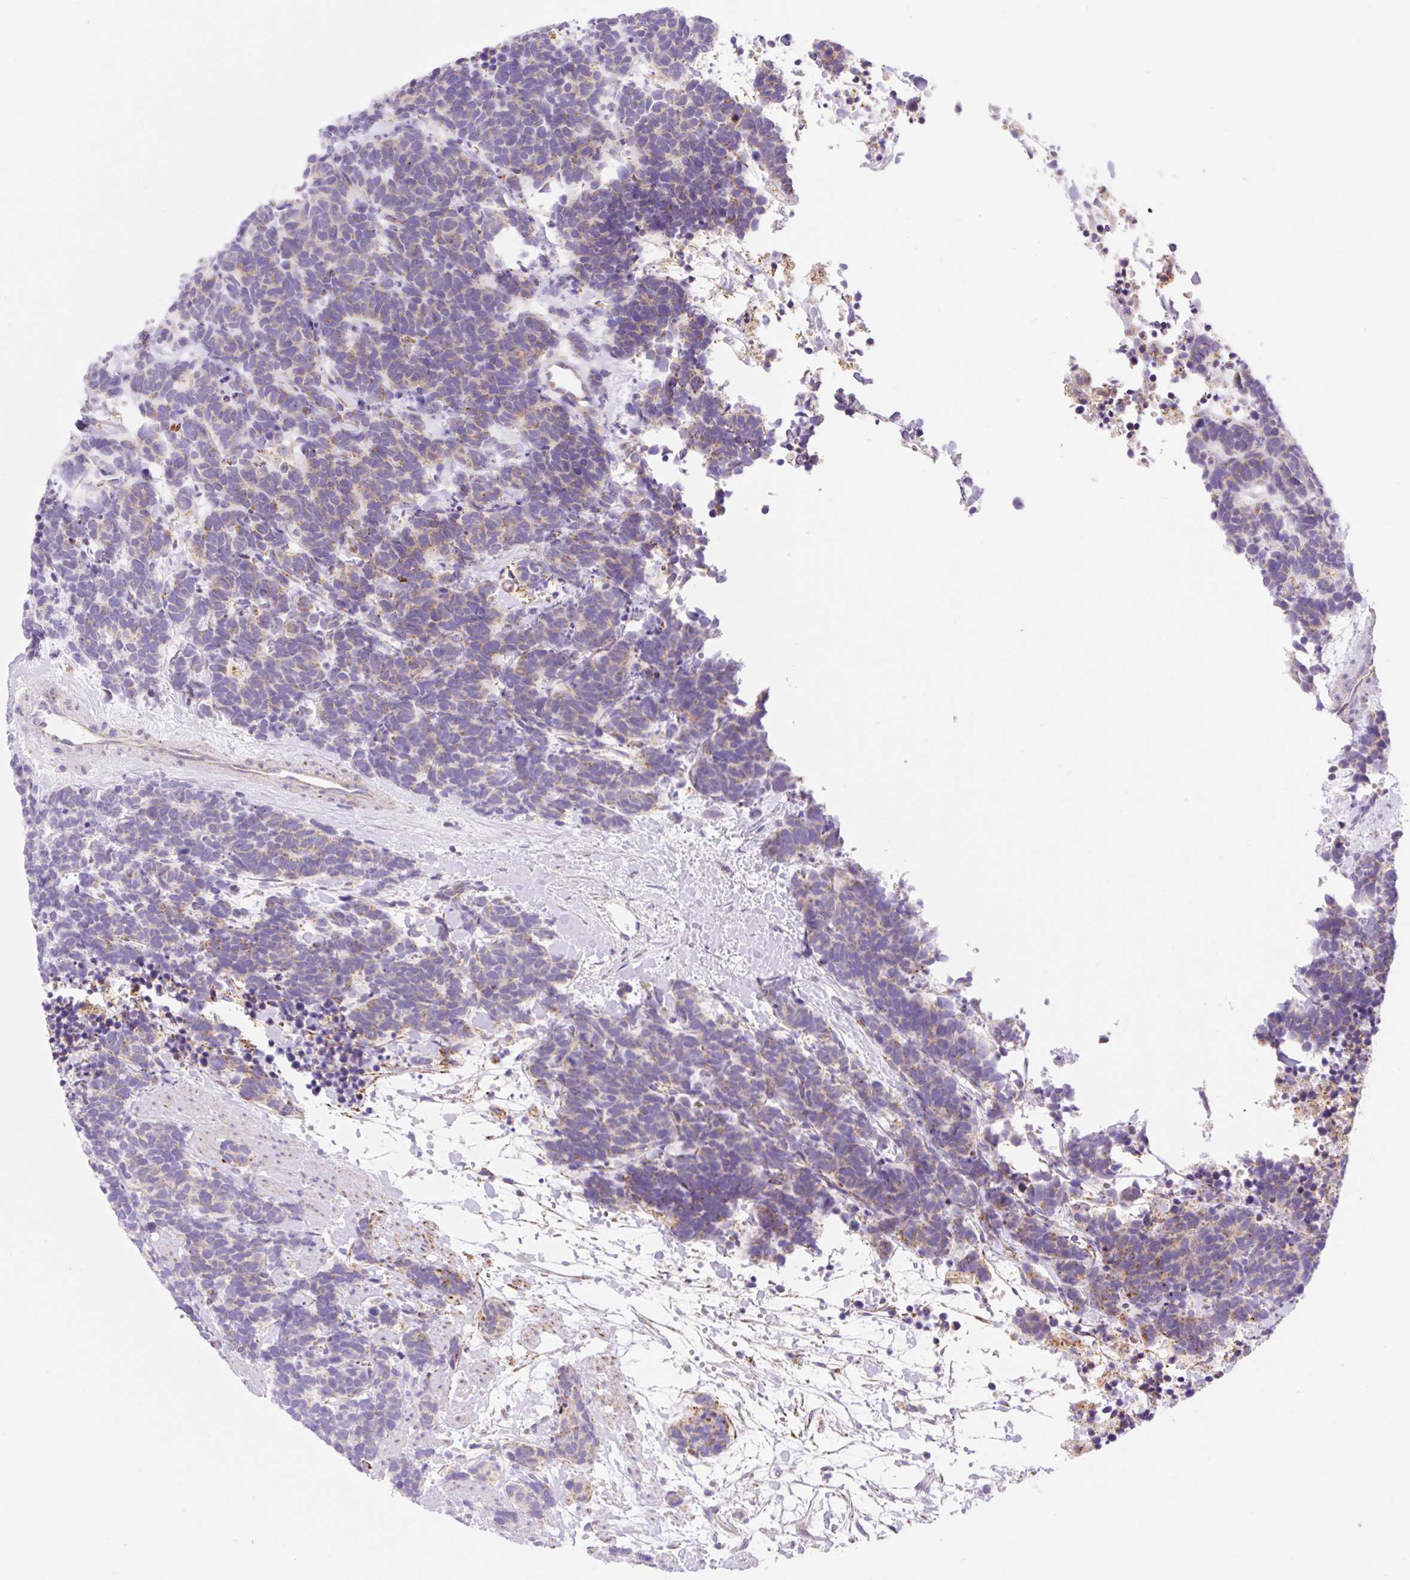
{"staining": {"intensity": "weak", "quantity": "25%-75%", "location": "cytoplasmic/membranous"}, "tissue": "carcinoid", "cell_type": "Tumor cells", "image_type": "cancer", "snomed": [{"axis": "morphology", "description": "Carcinoma, NOS"}, {"axis": "morphology", "description": "Carcinoid, malignant, NOS"}, {"axis": "topography", "description": "Prostate"}], "caption": "Immunohistochemistry (DAB) staining of human carcinoid exhibits weak cytoplasmic/membranous protein expression in approximately 25%-75% of tumor cells.", "gene": "ETNK2", "patient": {"sex": "male", "age": 57}}